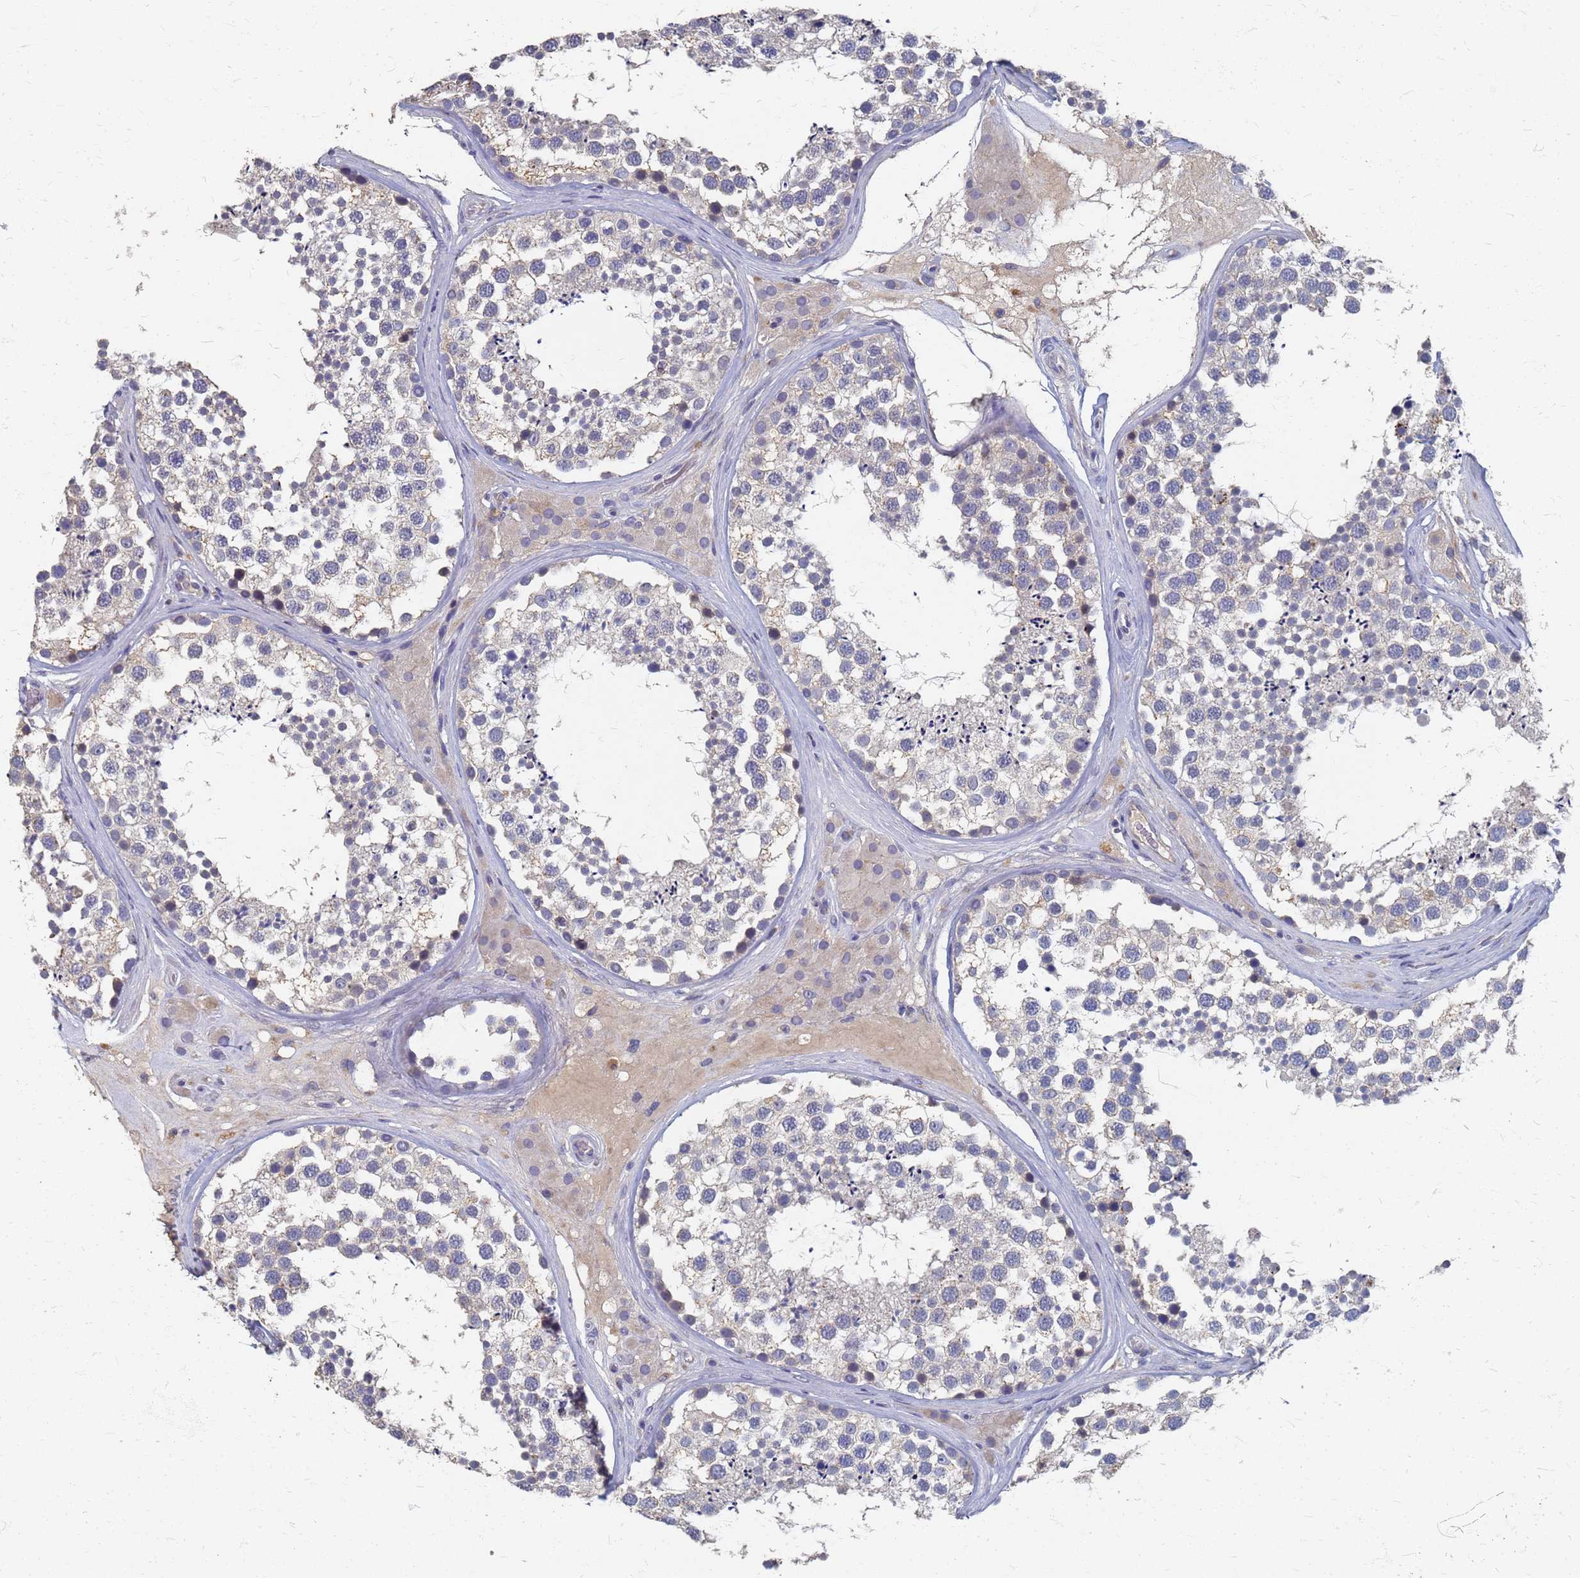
{"staining": {"intensity": "negative", "quantity": "none", "location": "none"}, "tissue": "testis", "cell_type": "Cells in seminiferous ducts", "image_type": "normal", "snomed": [{"axis": "morphology", "description": "Normal tissue, NOS"}, {"axis": "topography", "description": "Testis"}], "caption": "Immunohistochemistry (IHC) photomicrograph of normal testis: testis stained with DAB displays no significant protein staining in cells in seminiferous ducts. (Immunohistochemistry (IHC), brightfield microscopy, high magnification).", "gene": "KRCC1", "patient": {"sex": "male", "age": 46}}